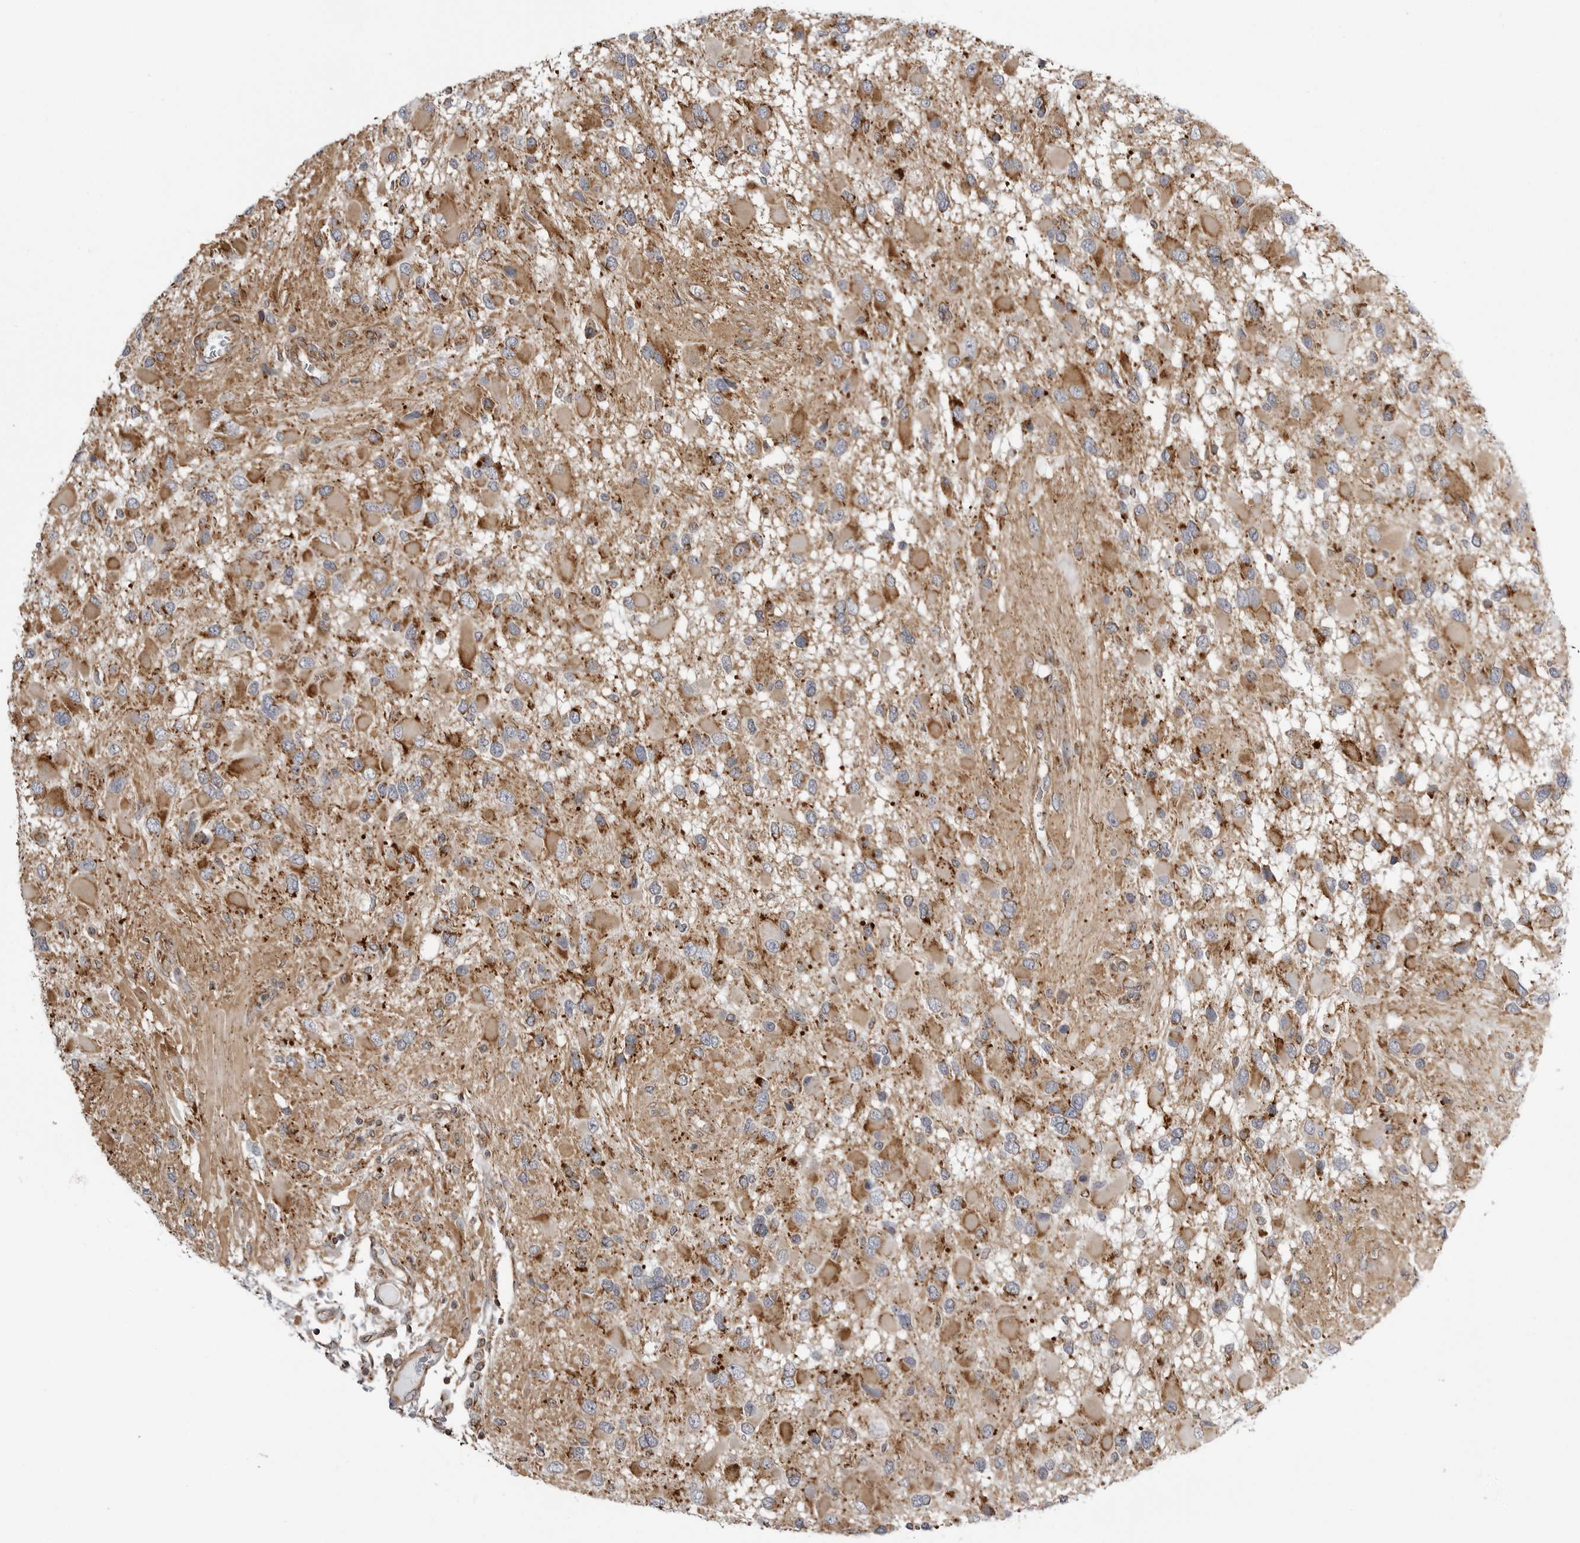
{"staining": {"intensity": "moderate", "quantity": ">75%", "location": "cytoplasmic/membranous"}, "tissue": "glioma", "cell_type": "Tumor cells", "image_type": "cancer", "snomed": [{"axis": "morphology", "description": "Glioma, malignant, High grade"}, {"axis": "topography", "description": "Brain"}], "caption": "Immunohistochemical staining of human glioma shows moderate cytoplasmic/membranous protein positivity in about >75% of tumor cells.", "gene": "FH", "patient": {"sex": "male", "age": 53}}